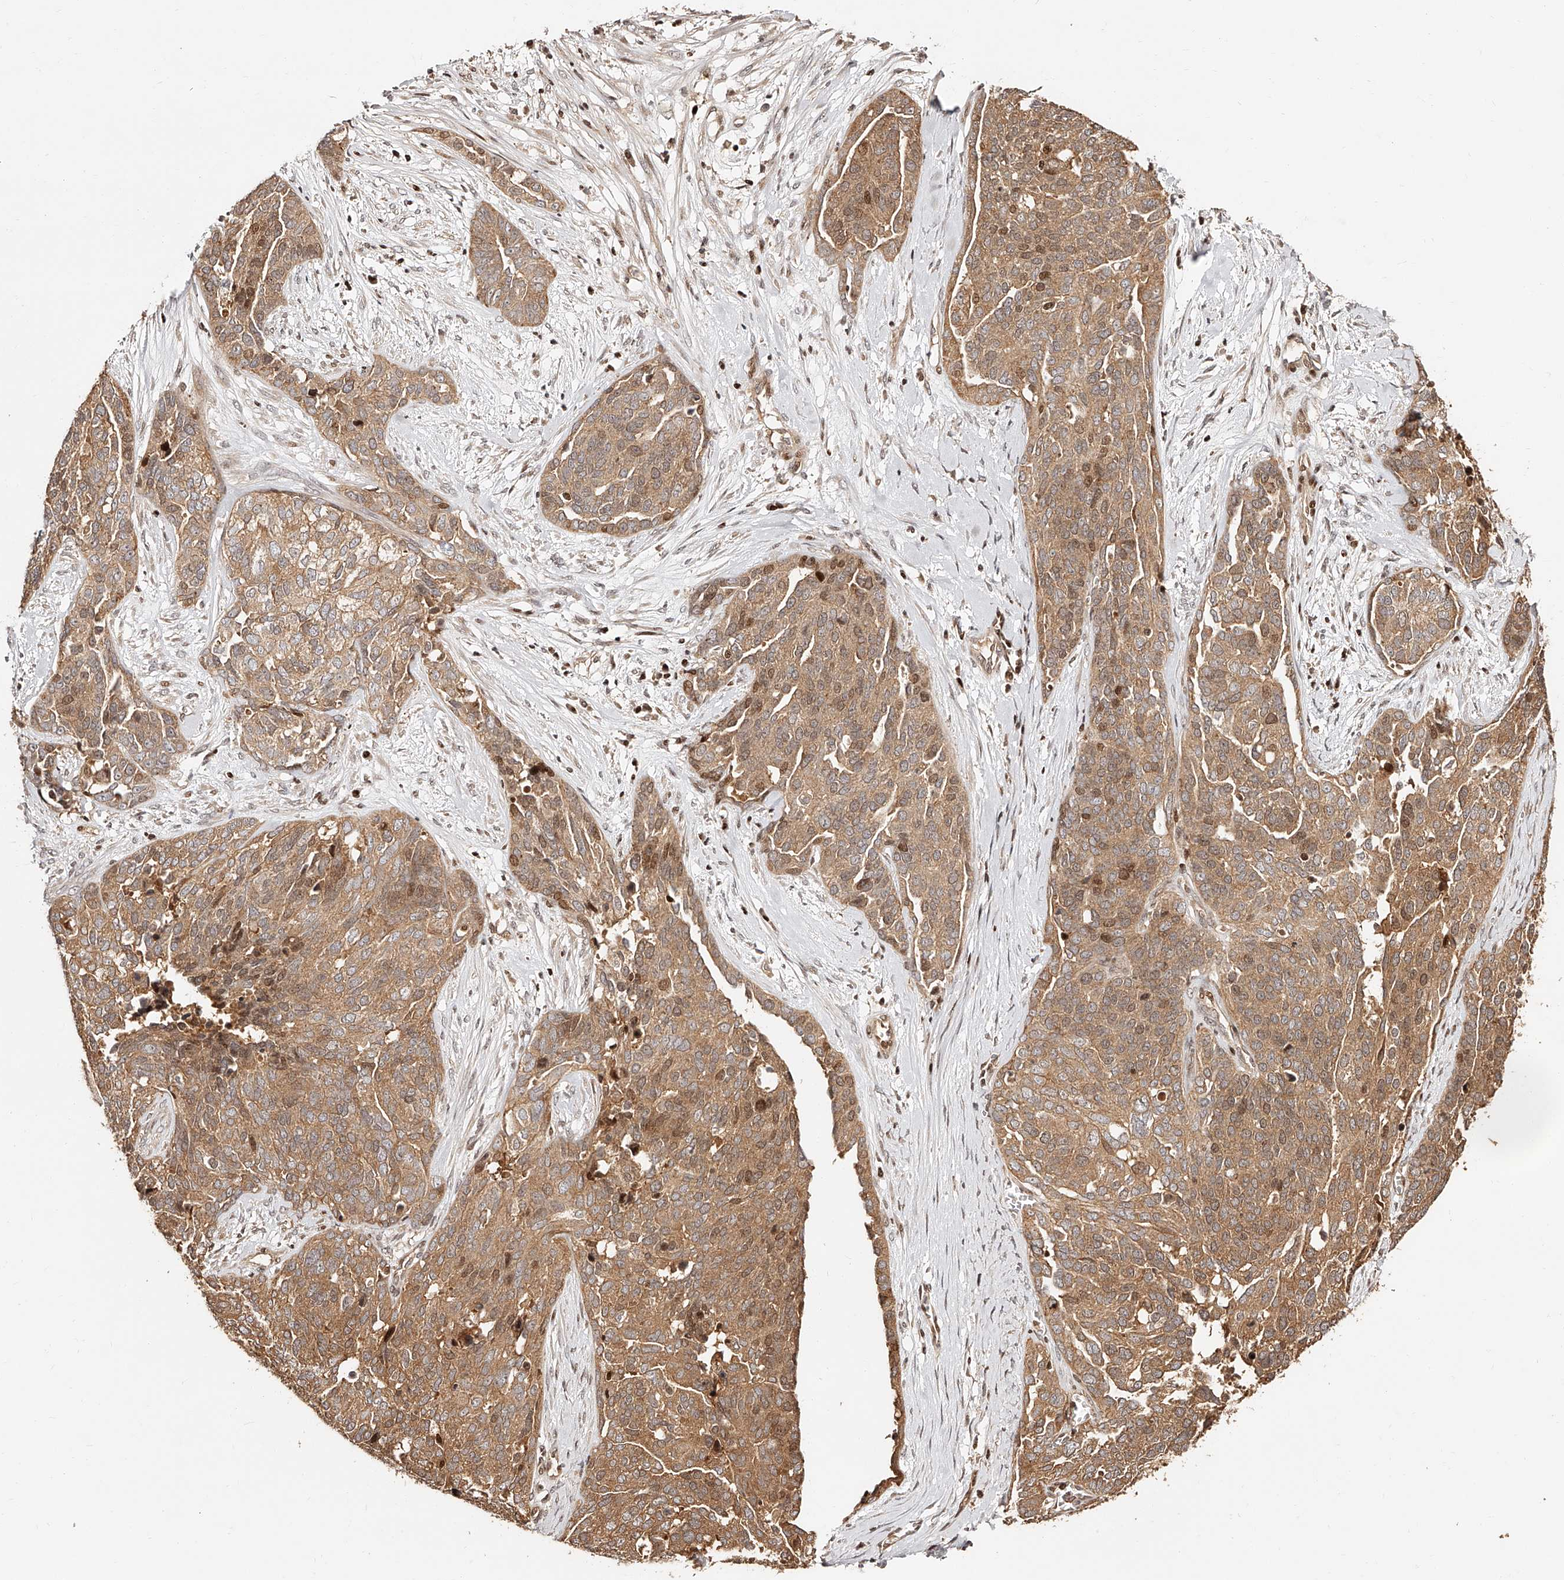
{"staining": {"intensity": "moderate", "quantity": ">75%", "location": "cytoplasmic/membranous,nuclear"}, "tissue": "ovarian cancer", "cell_type": "Tumor cells", "image_type": "cancer", "snomed": [{"axis": "morphology", "description": "Cystadenocarcinoma, serous, NOS"}, {"axis": "topography", "description": "Ovary"}], "caption": "DAB (3,3'-diaminobenzidine) immunohistochemical staining of ovarian cancer exhibits moderate cytoplasmic/membranous and nuclear protein positivity in about >75% of tumor cells.", "gene": "PFDN2", "patient": {"sex": "female", "age": 44}}